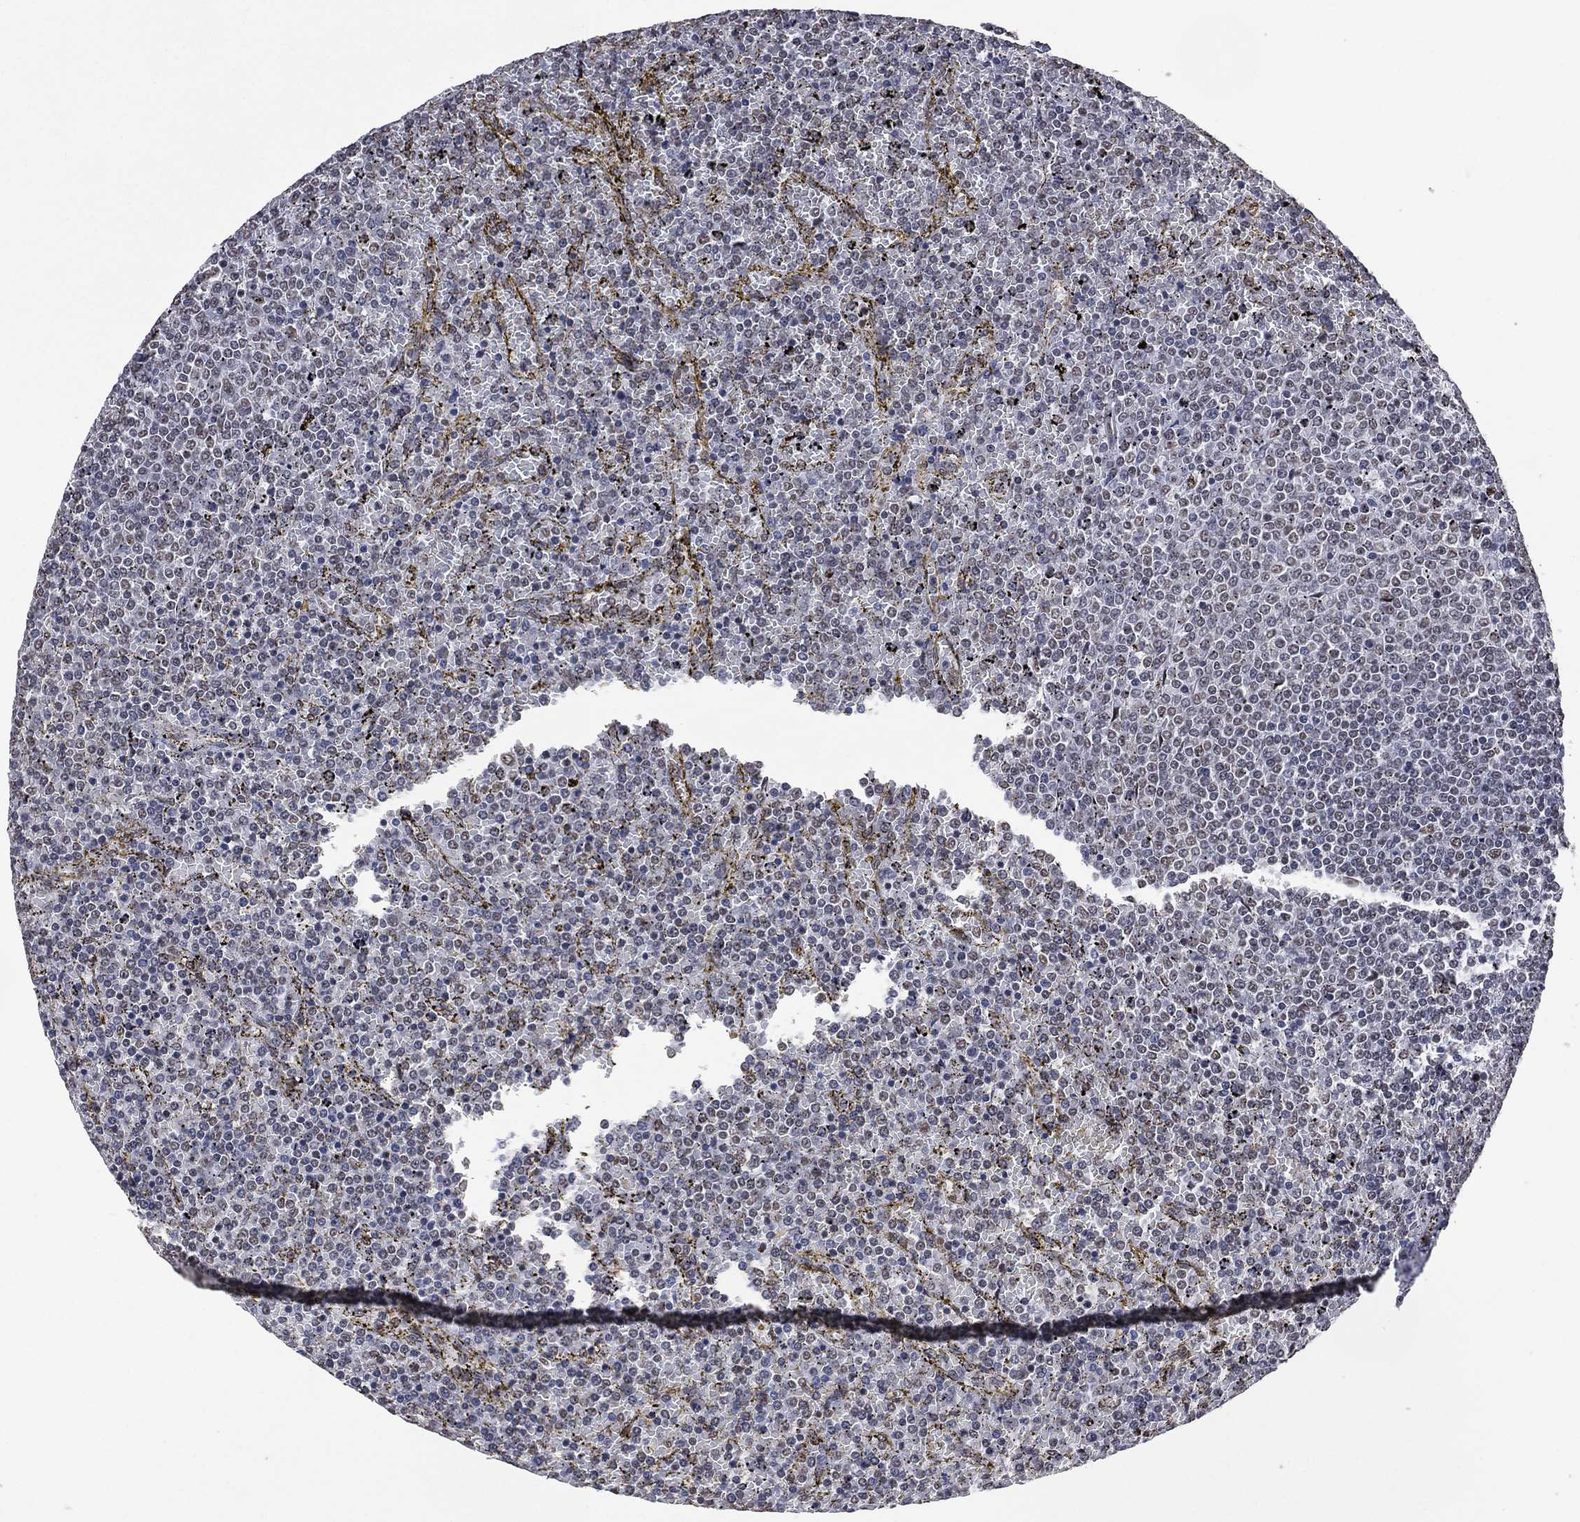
{"staining": {"intensity": "negative", "quantity": "none", "location": "none"}, "tissue": "lymphoma", "cell_type": "Tumor cells", "image_type": "cancer", "snomed": [{"axis": "morphology", "description": "Malignant lymphoma, non-Hodgkin's type, Low grade"}, {"axis": "topography", "description": "Spleen"}], "caption": "An IHC histopathology image of lymphoma is shown. There is no staining in tumor cells of lymphoma. The staining is performed using DAB brown chromogen with nuclei counter-stained in using hematoxylin.", "gene": "EHMT1", "patient": {"sex": "female", "age": 77}}